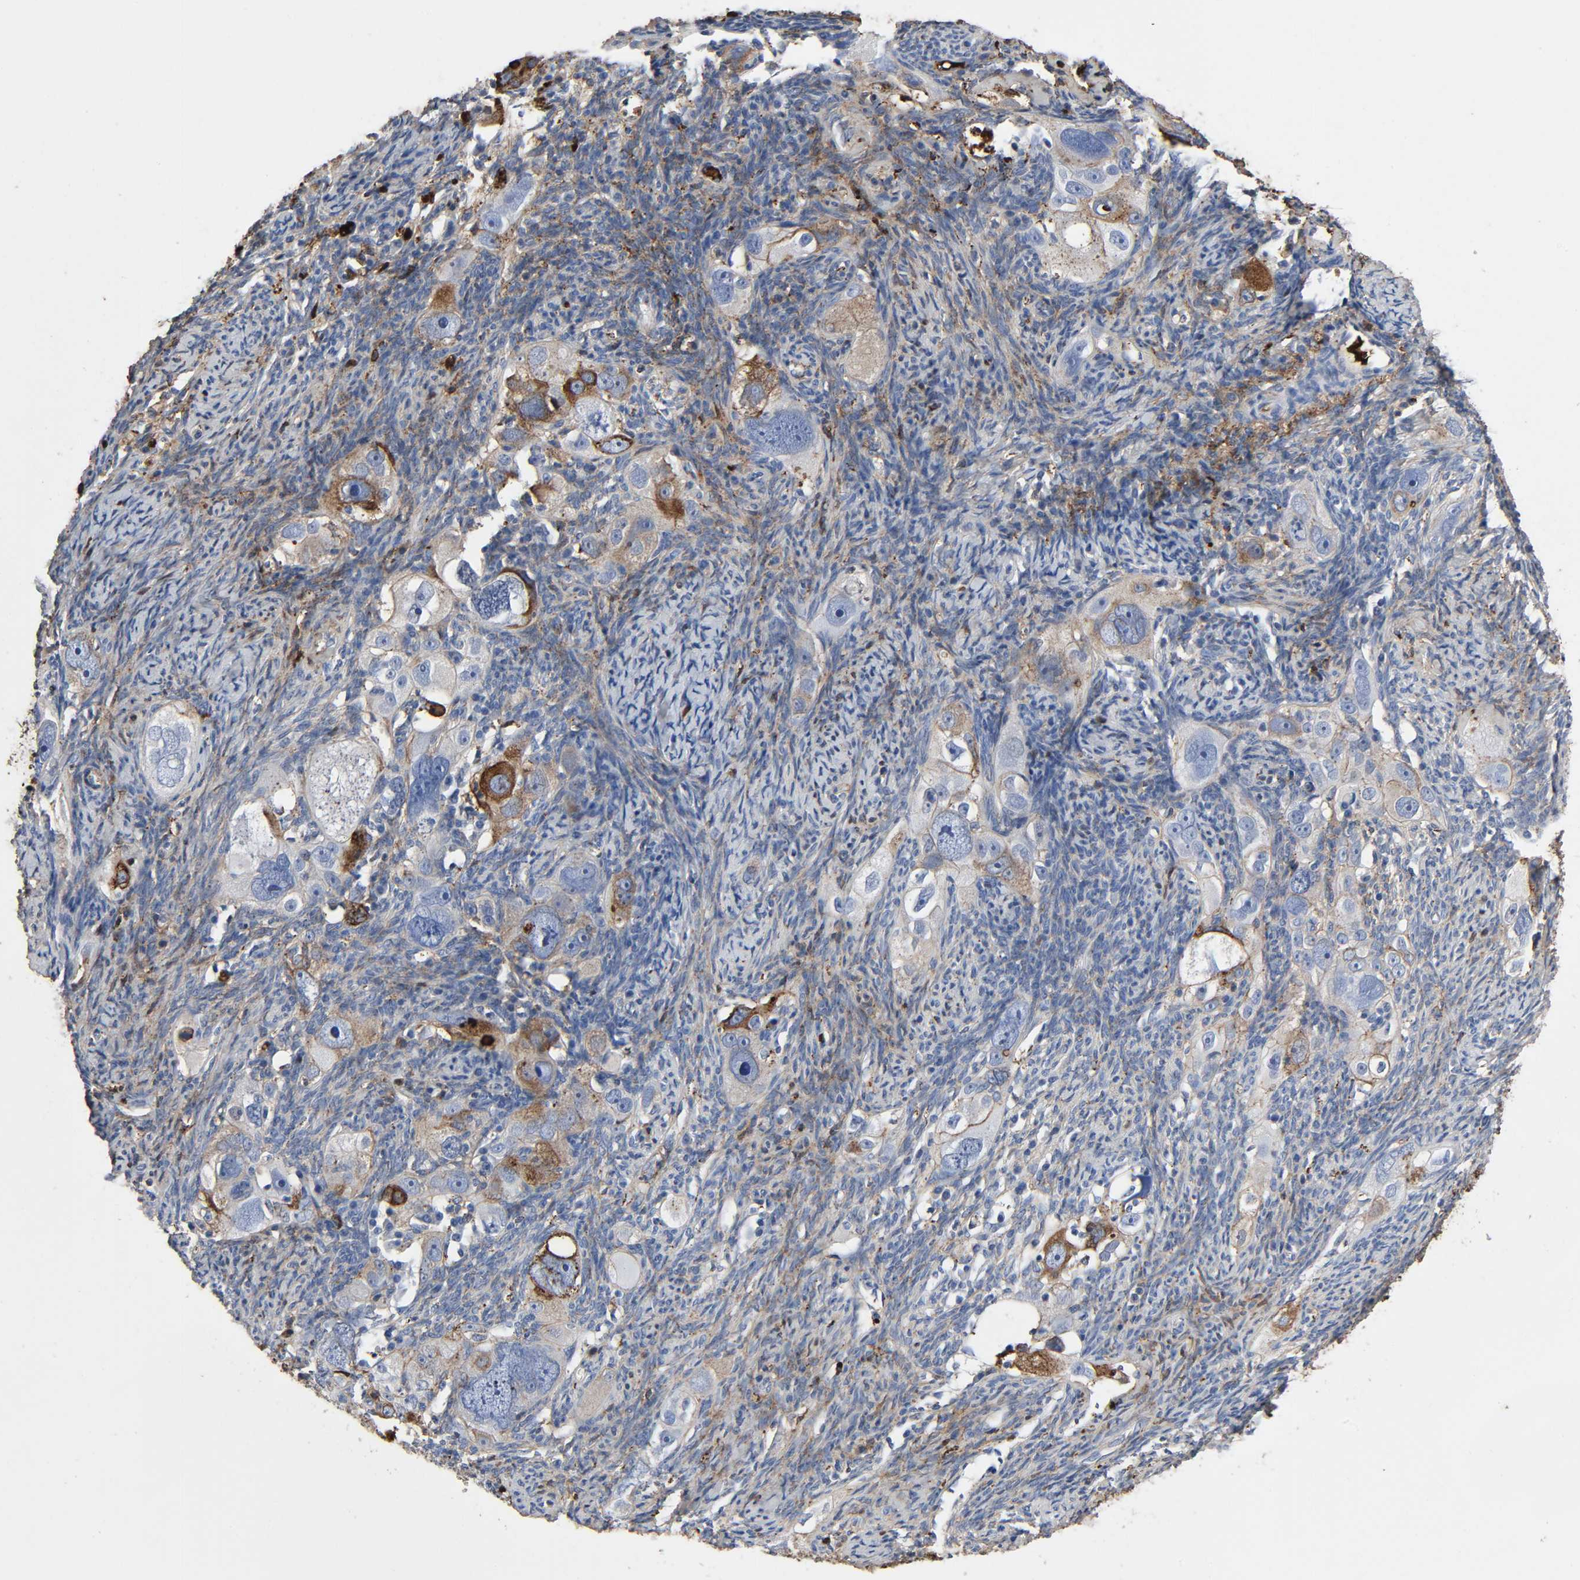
{"staining": {"intensity": "moderate", "quantity": "25%-75%", "location": "cytoplasmic/membranous"}, "tissue": "ovarian cancer", "cell_type": "Tumor cells", "image_type": "cancer", "snomed": [{"axis": "morphology", "description": "Normal tissue, NOS"}, {"axis": "morphology", "description": "Cystadenocarcinoma, serous, NOS"}, {"axis": "topography", "description": "Ovary"}], "caption": "Ovarian cancer stained with a brown dye reveals moderate cytoplasmic/membranous positive positivity in about 25%-75% of tumor cells.", "gene": "C3", "patient": {"sex": "female", "age": 62}}